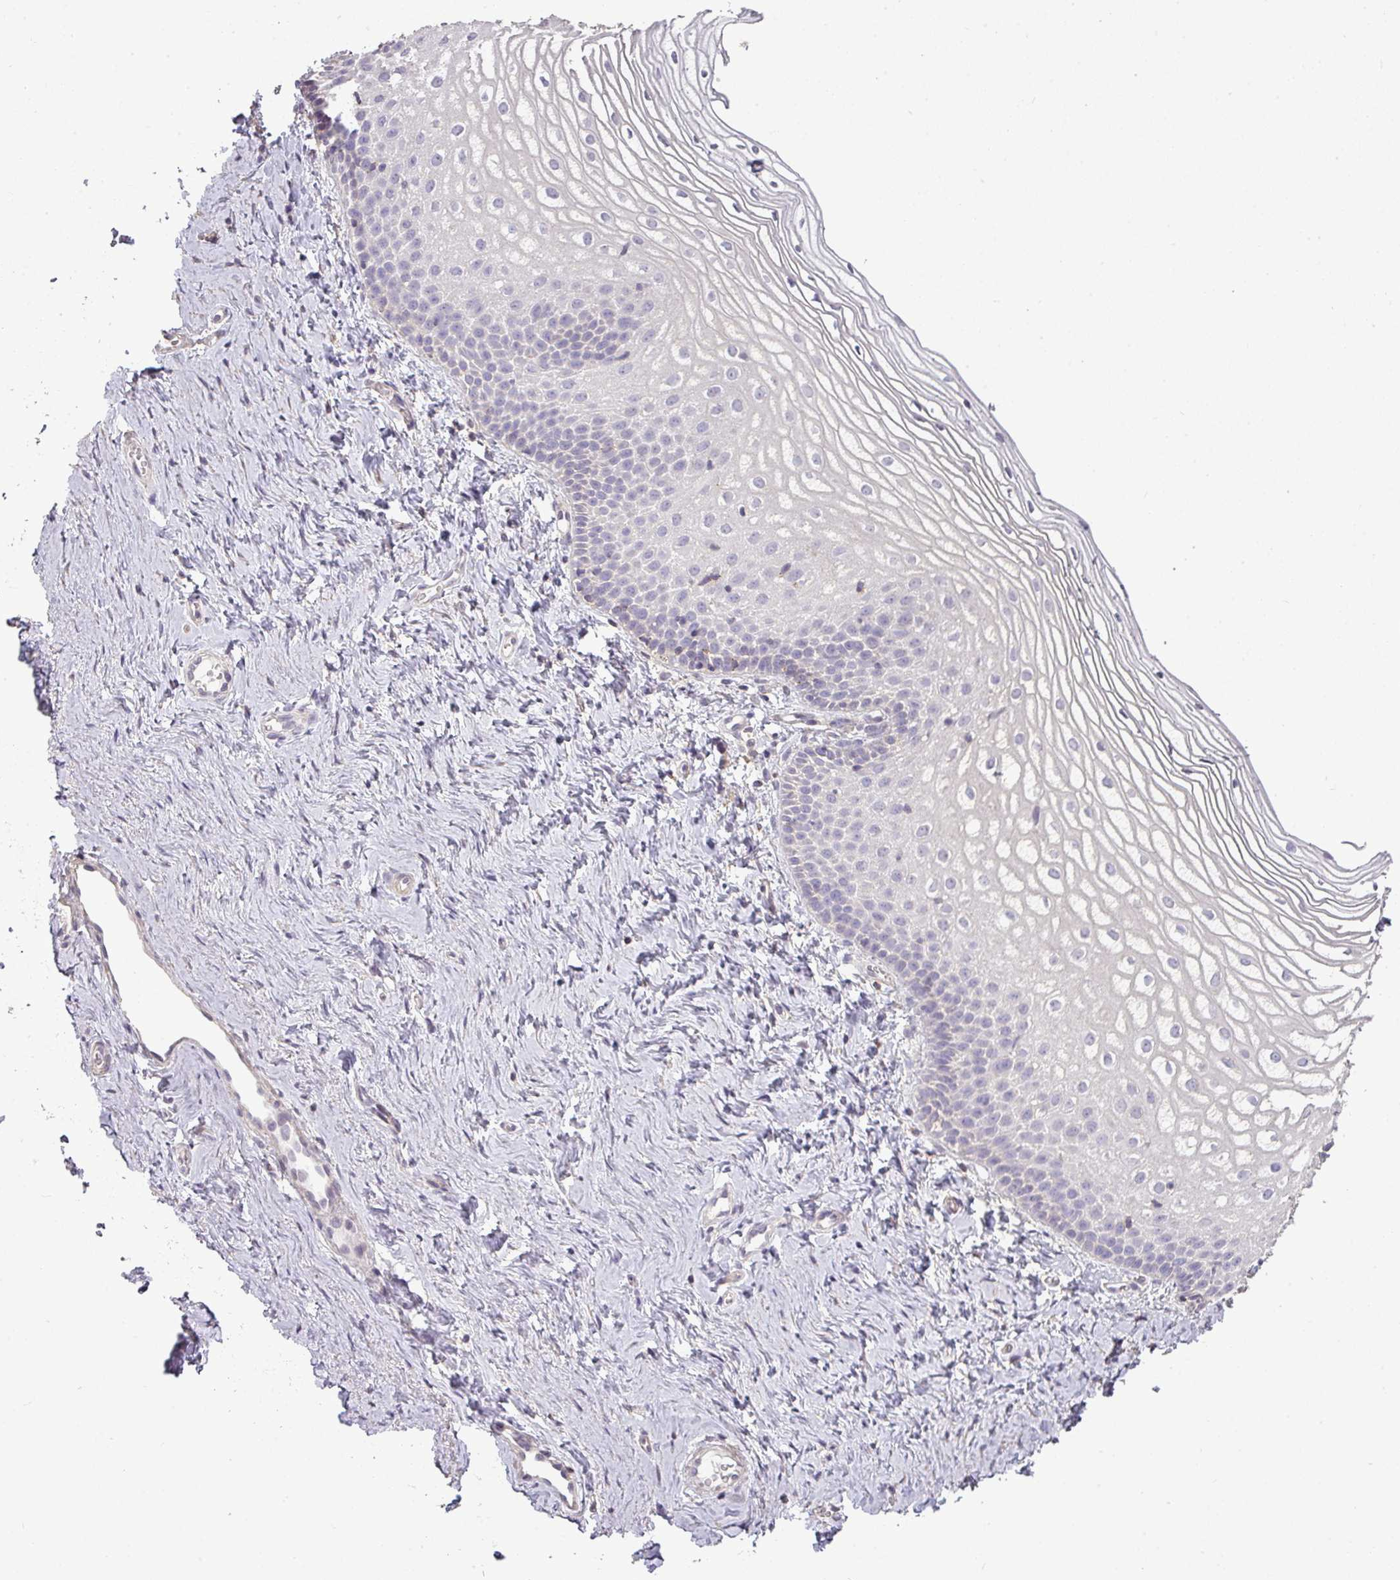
{"staining": {"intensity": "negative", "quantity": "none", "location": "none"}, "tissue": "vagina", "cell_type": "Squamous epithelial cells", "image_type": "normal", "snomed": [{"axis": "morphology", "description": "Normal tissue, NOS"}, {"axis": "topography", "description": "Vagina"}], "caption": "This is an immunohistochemistry (IHC) image of unremarkable human vagina. There is no positivity in squamous epithelial cells.", "gene": "LY9", "patient": {"sex": "female", "age": 56}}